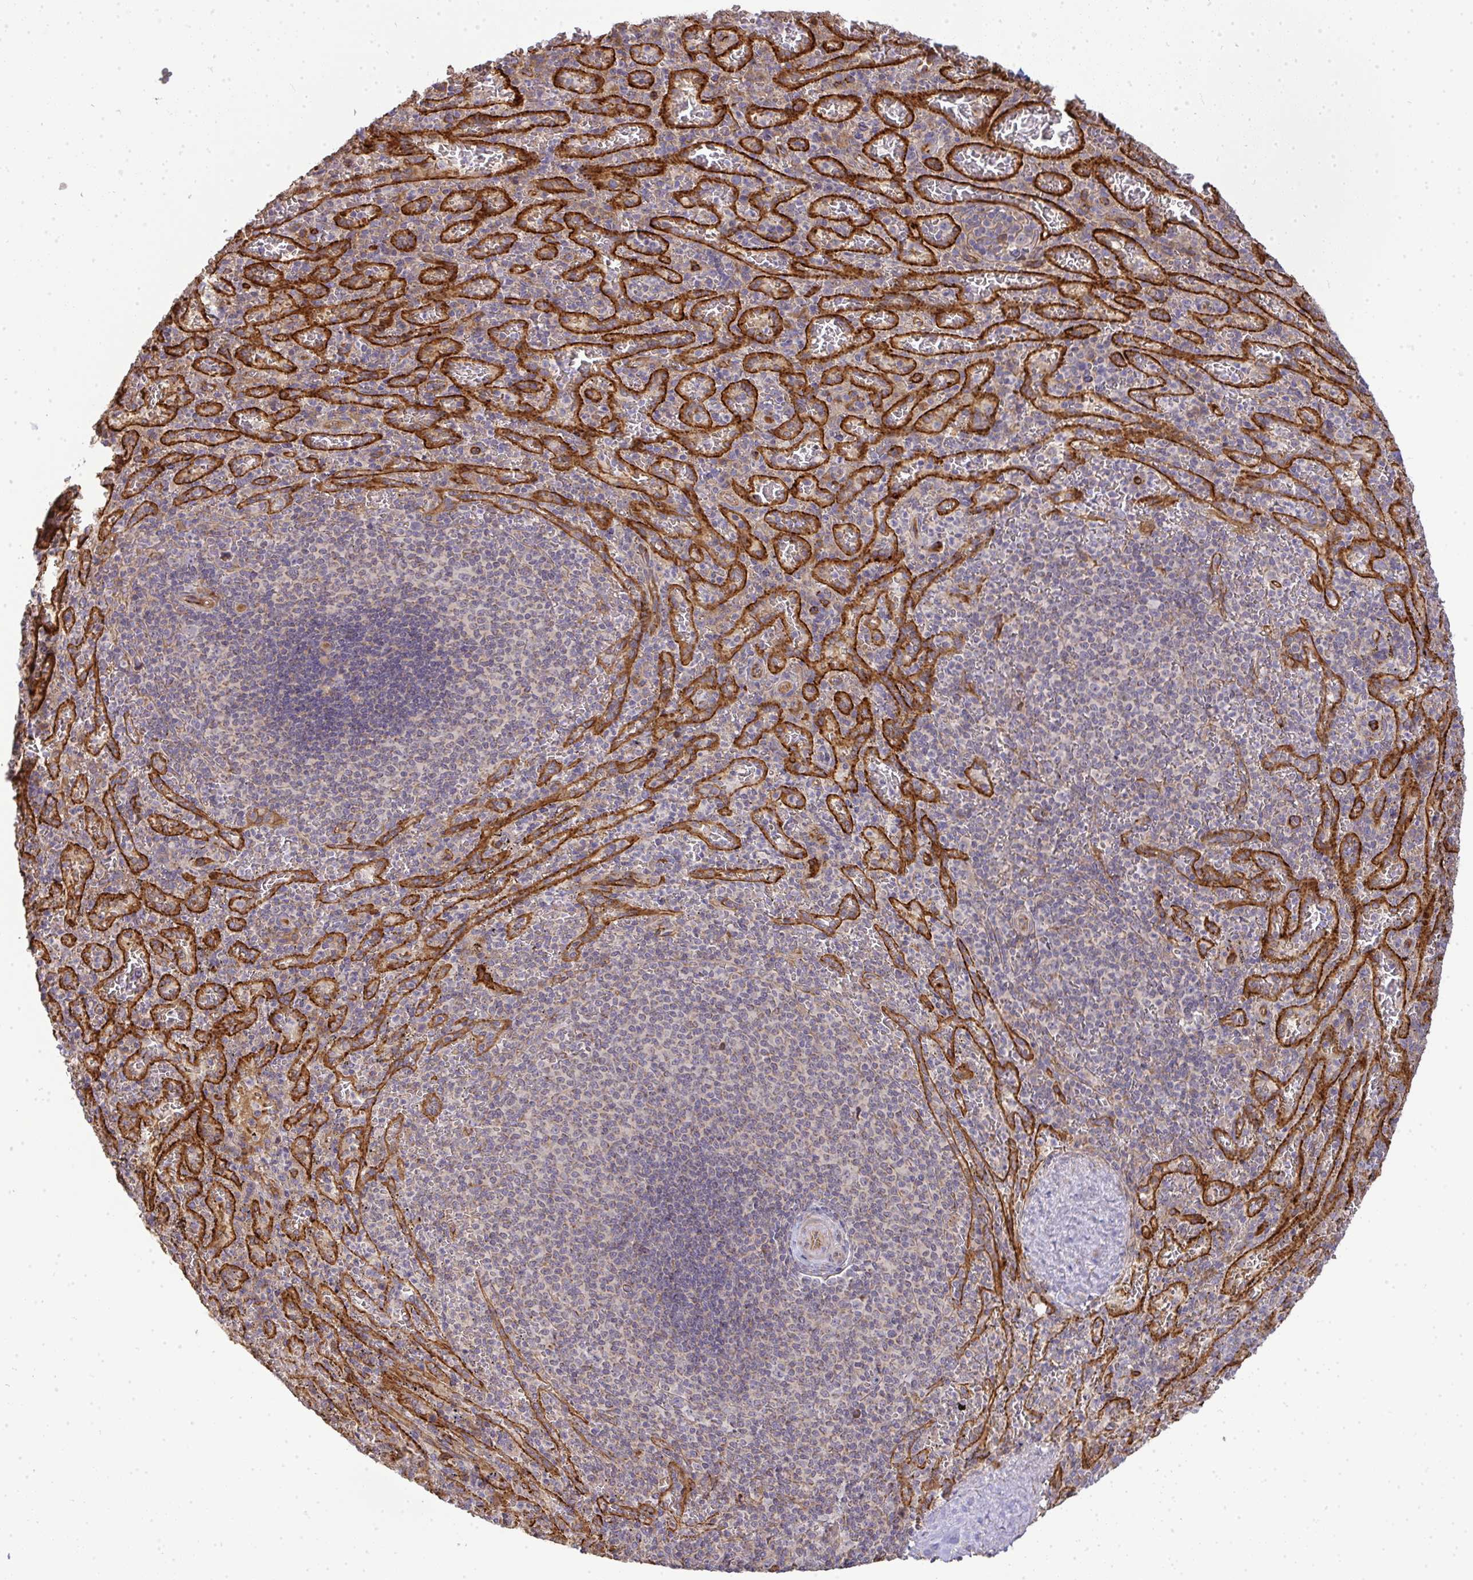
{"staining": {"intensity": "negative", "quantity": "none", "location": "none"}, "tissue": "spleen", "cell_type": "Cells in red pulp", "image_type": "normal", "snomed": [{"axis": "morphology", "description": "Normal tissue, NOS"}, {"axis": "topography", "description": "Spleen"}], "caption": "High magnification brightfield microscopy of unremarkable spleen stained with DAB (3,3'-diaminobenzidine) (brown) and counterstained with hematoxylin (blue): cells in red pulp show no significant expression.", "gene": "B4GALT6", "patient": {"sex": "male", "age": 57}}